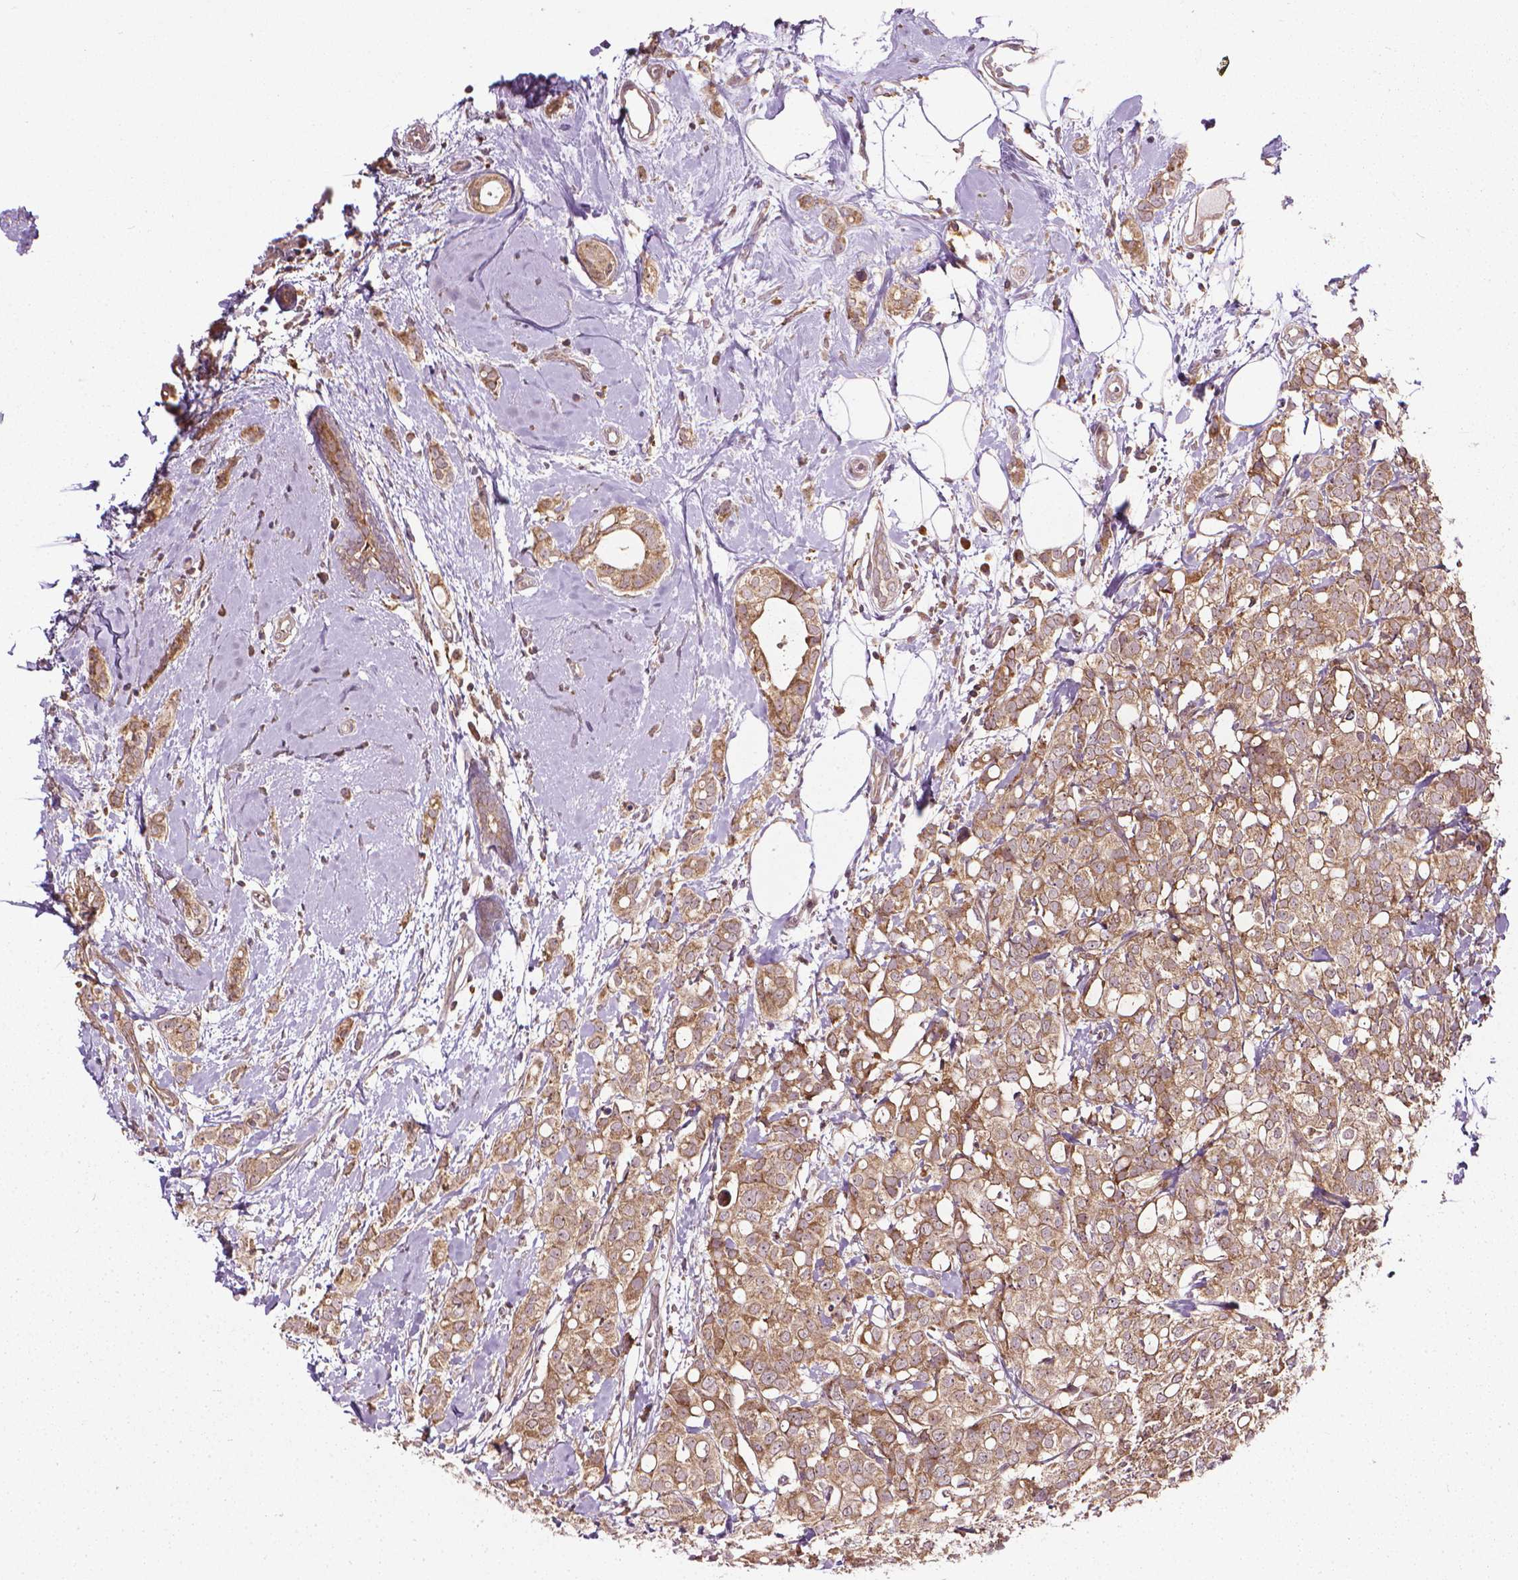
{"staining": {"intensity": "moderate", "quantity": ">75%", "location": "cytoplasmic/membranous"}, "tissue": "breast cancer", "cell_type": "Tumor cells", "image_type": "cancer", "snomed": [{"axis": "morphology", "description": "Duct carcinoma"}, {"axis": "topography", "description": "Breast"}], "caption": "This image shows immunohistochemistry (IHC) staining of breast infiltrating ductal carcinoma, with medium moderate cytoplasmic/membranous expression in about >75% of tumor cells.", "gene": "PRAG1", "patient": {"sex": "female", "age": 40}}